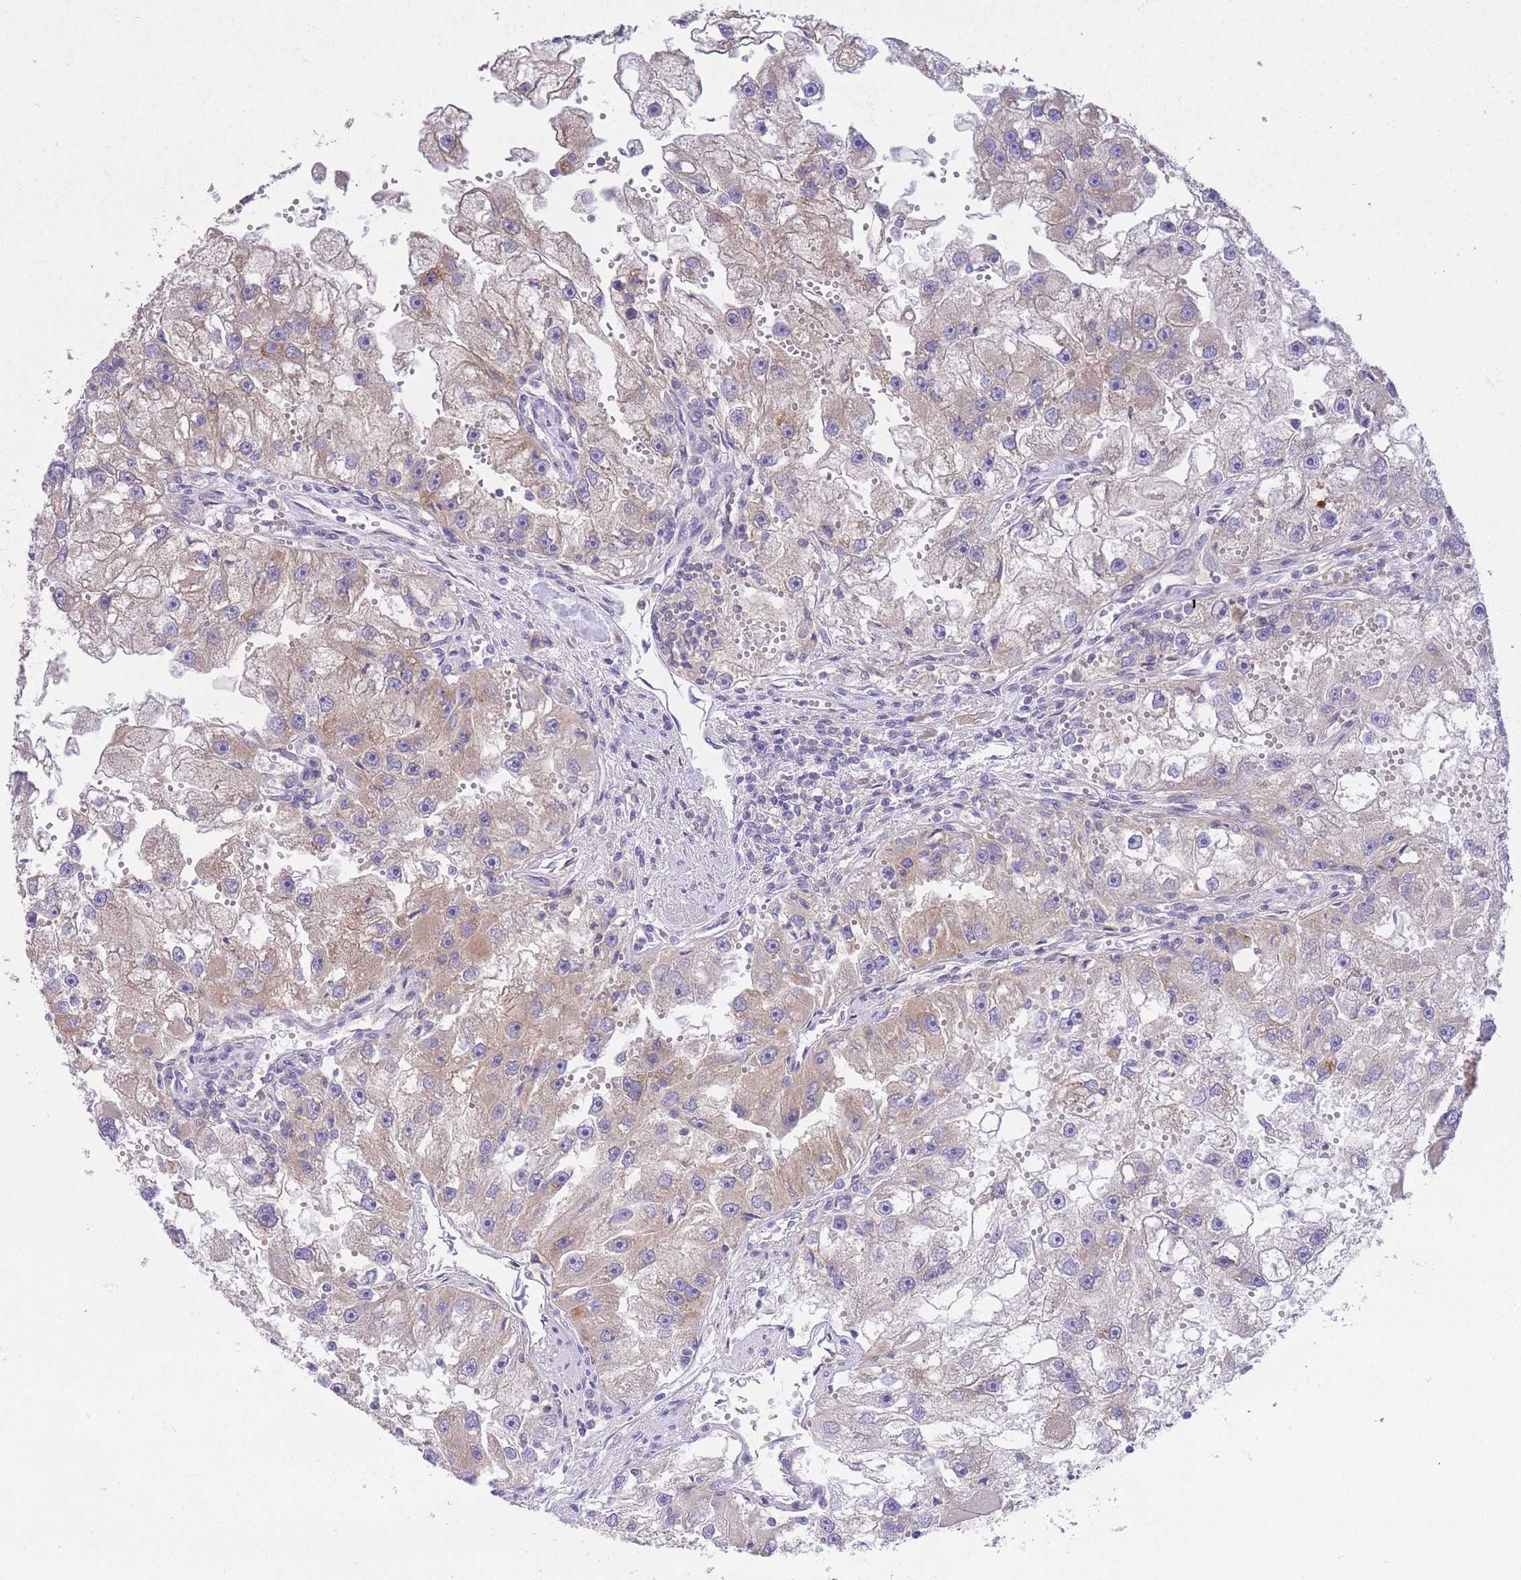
{"staining": {"intensity": "weak", "quantity": "25%-75%", "location": "cytoplasmic/membranous"}, "tissue": "renal cancer", "cell_type": "Tumor cells", "image_type": "cancer", "snomed": [{"axis": "morphology", "description": "Adenocarcinoma, NOS"}, {"axis": "topography", "description": "Kidney"}], "caption": "Protein expression analysis of human renal cancer reveals weak cytoplasmic/membranous staining in about 25%-75% of tumor cells. (Stains: DAB in brown, nuclei in blue, Microscopy: brightfield microscopy at high magnification).", "gene": "EIF2B2", "patient": {"sex": "male", "age": 63}}